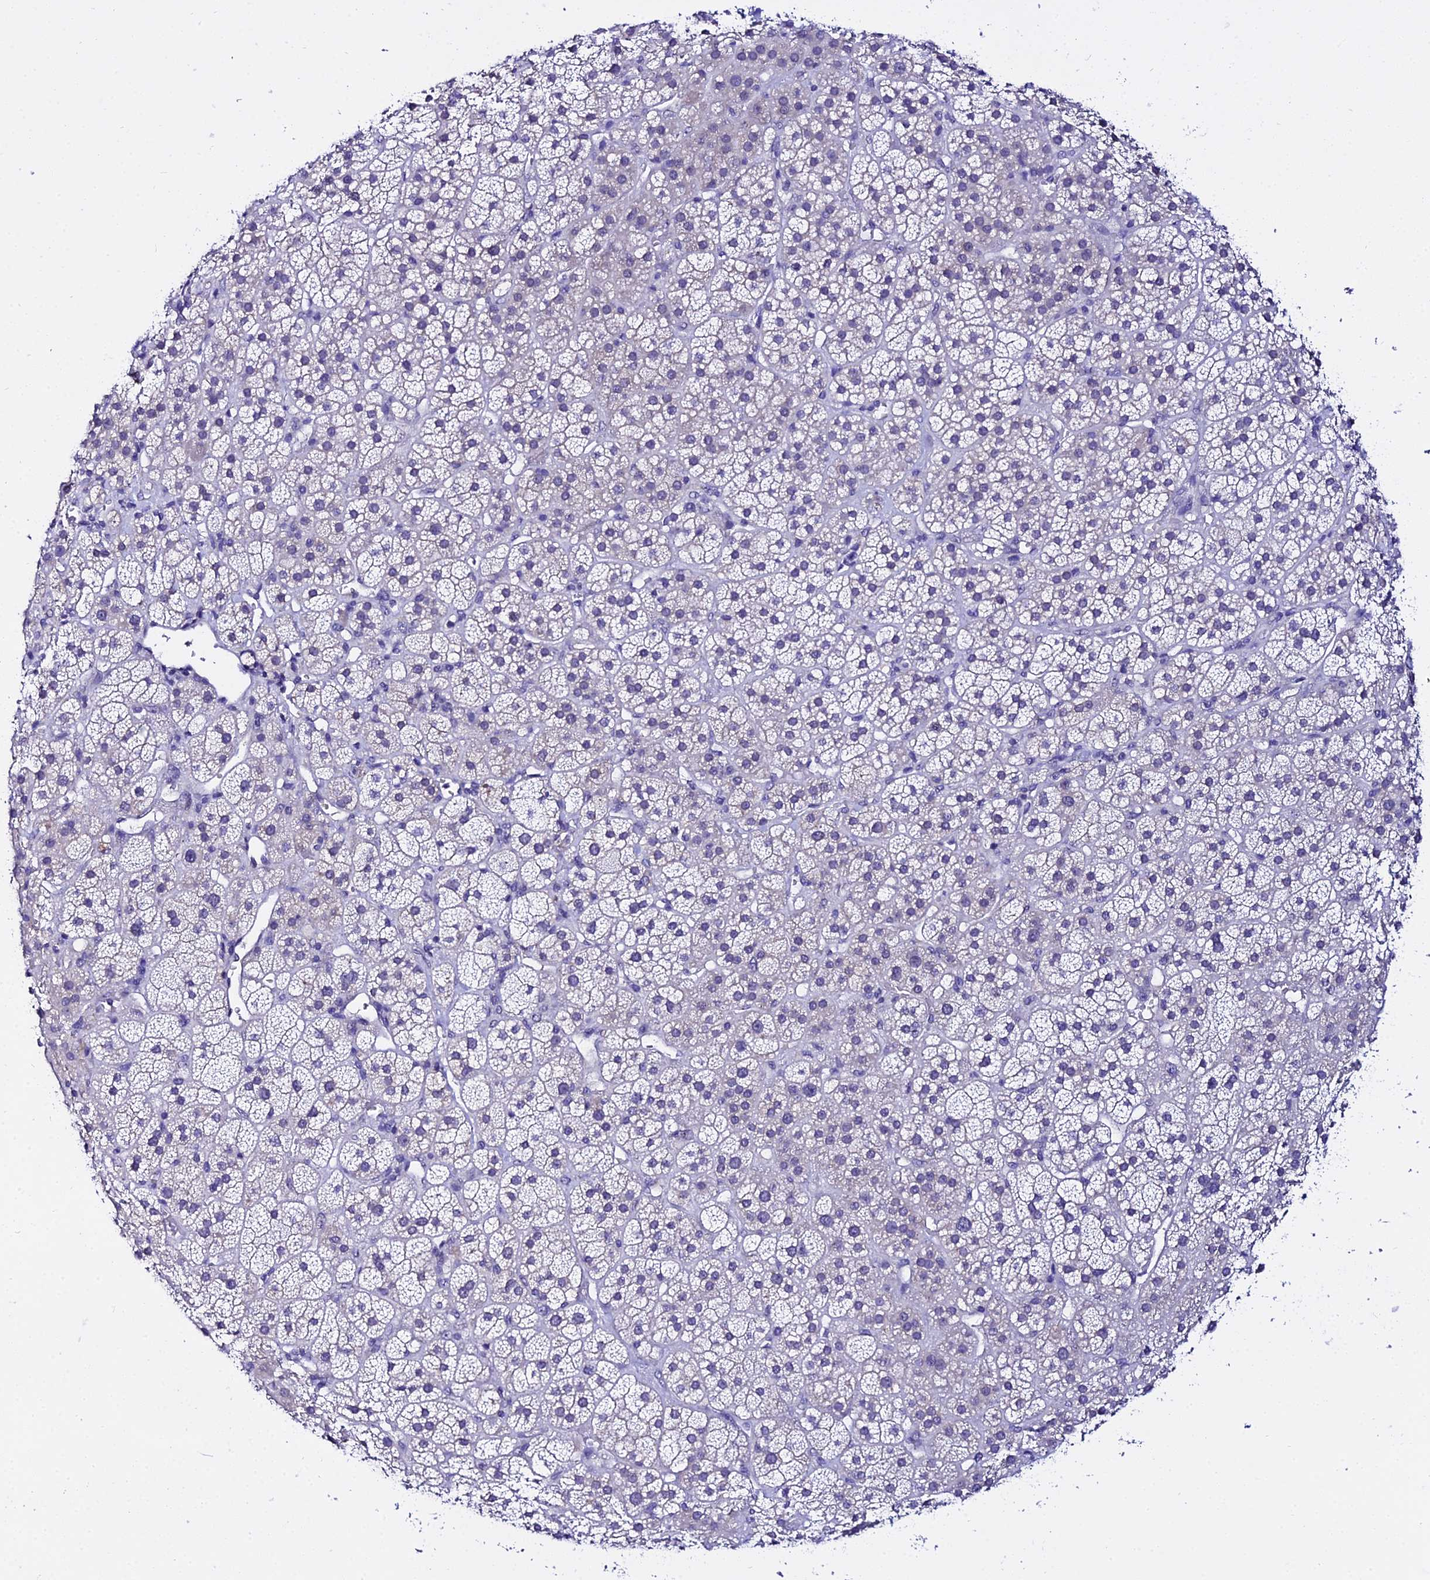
{"staining": {"intensity": "negative", "quantity": "none", "location": "none"}, "tissue": "adrenal gland", "cell_type": "Glandular cells", "image_type": "normal", "snomed": [{"axis": "morphology", "description": "Normal tissue, NOS"}, {"axis": "topography", "description": "Adrenal gland"}], "caption": "Glandular cells are negative for brown protein staining in unremarkable adrenal gland. (DAB immunohistochemistry with hematoxylin counter stain).", "gene": "ATG16L2", "patient": {"sex": "female", "age": 70}}